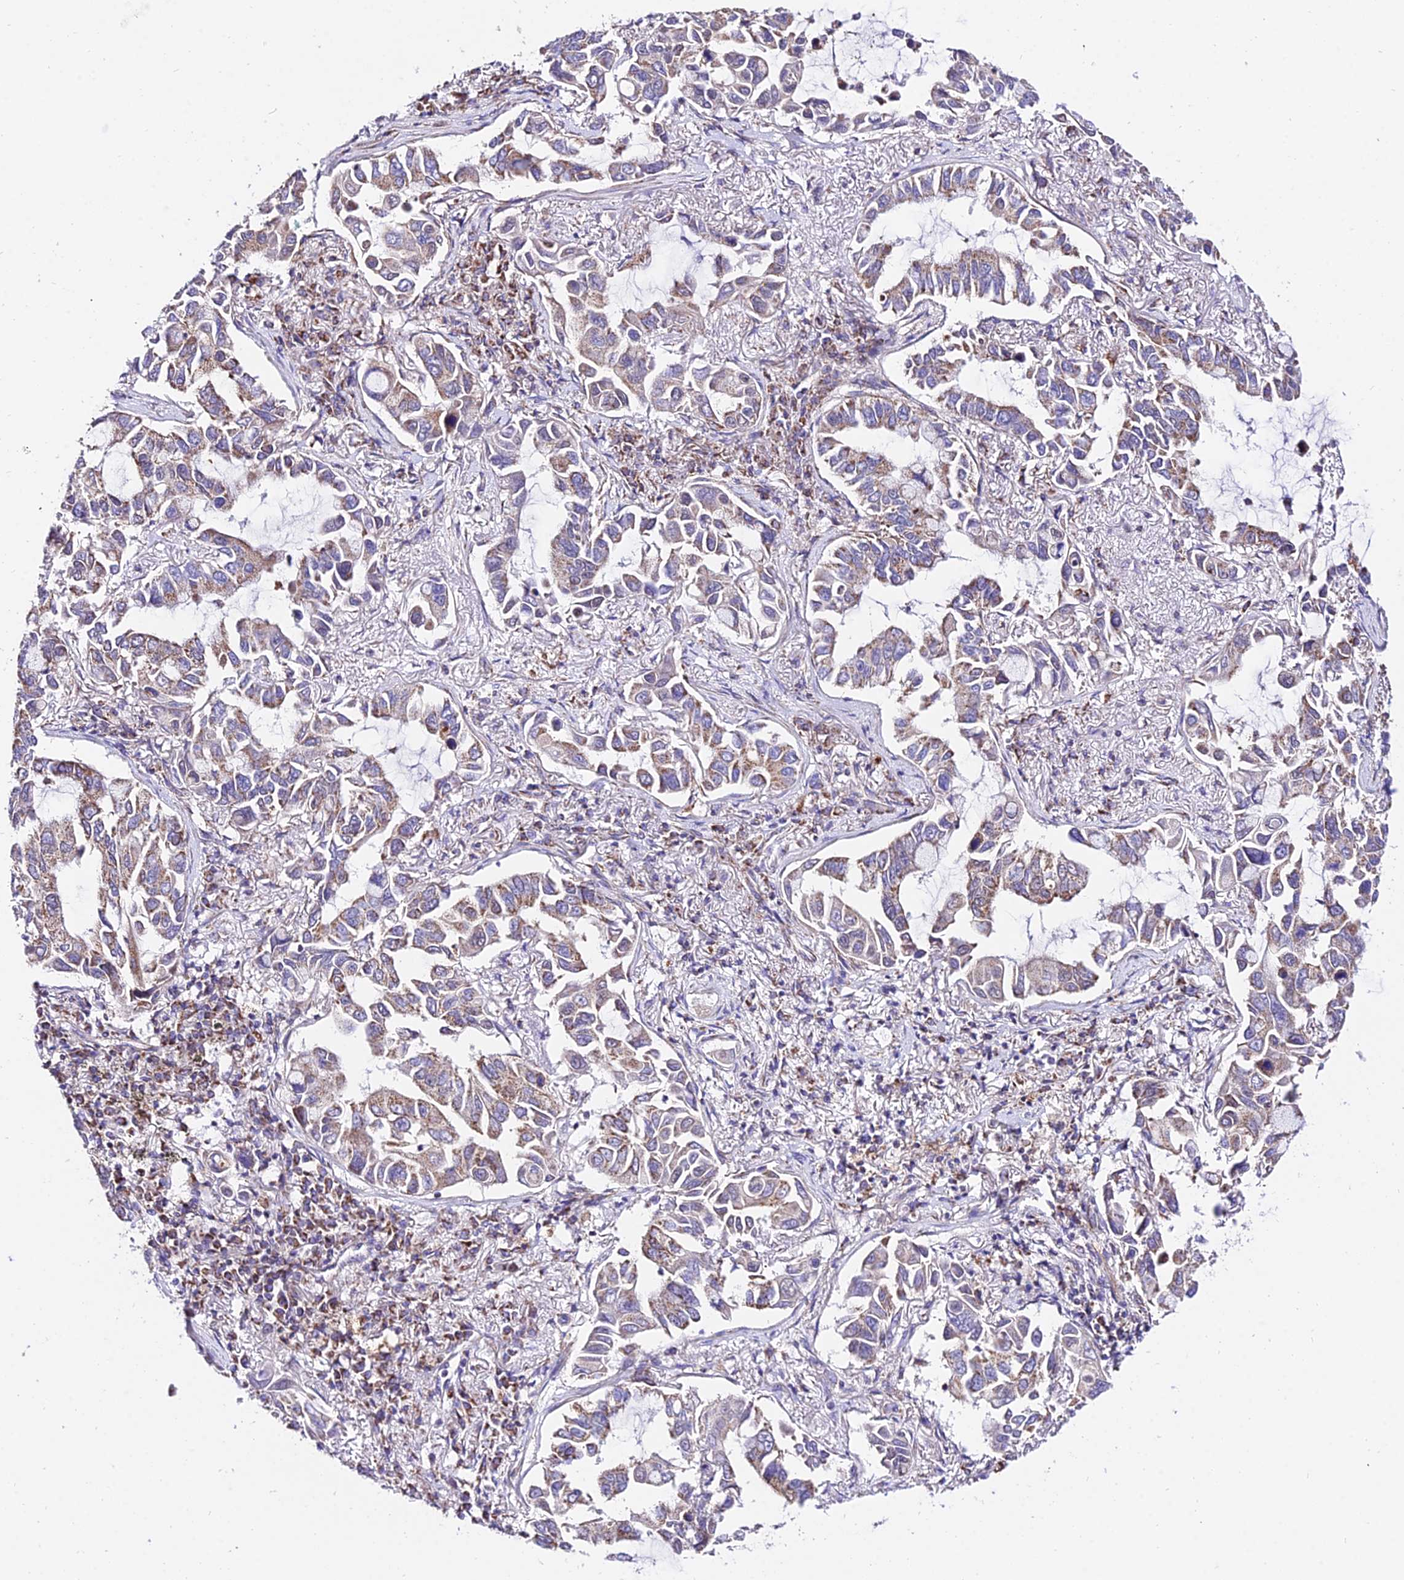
{"staining": {"intensity": "weak", "quantity": ">75%", "location": "cytoplasmic/membranous"}, "tissue": "lung cancer", "cell_type": "Tumor cells", "image_type": "cancer", "snomed": [{"axis": "morphology", "description": "Adenocarcinoma, NOS"}, {"axis": "topography", "description": "Lung"}], "caption": "This is a micrograph of IHC staining of lung cancer (adenocarcinoma), which shows weak positivity in the cytoplasmic/membranous of tumor cells.", "gene": "ATP5PB", "patient": {"sex": "male", "age": 64}}